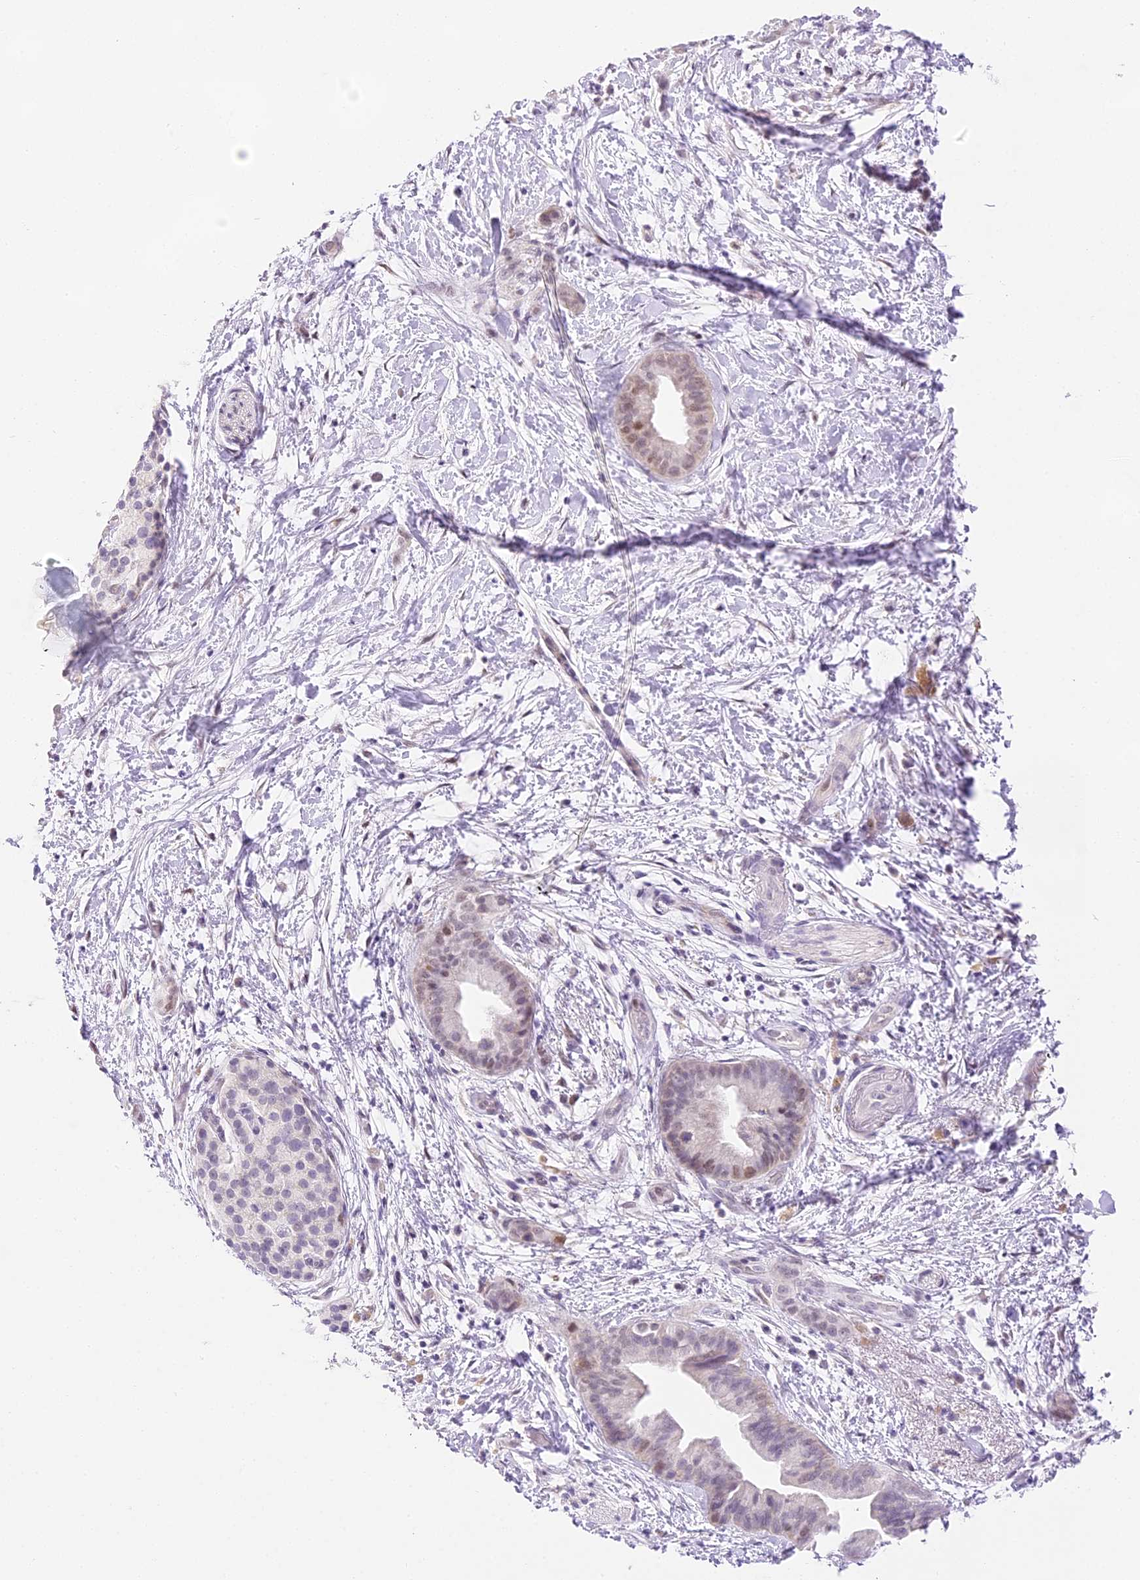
{"staining": {"intensity": "weak", "quantity": "<25%", "location": "nuclear"}, "tissue": "pancreatic cancer", "cell_type": "Tumor cells", "image_type": "cancer", "snomed": [{"axis": "morphology", "description": "Normal tissue, NOS"}, {"axis": "morphology", "description": "Adenocarcinoma, NOS"}, {"axis": "topography", "description": "Pancreas"}, {"axis": "topography", "description": "Peripheral nerve tissue"}], "caption": "Immunohistochemical staining of human pancreatic cancer reveals no significant expression in tumor cells.", "gene": "CCDC30", "patient": {"sex": "female", "age": 63}}